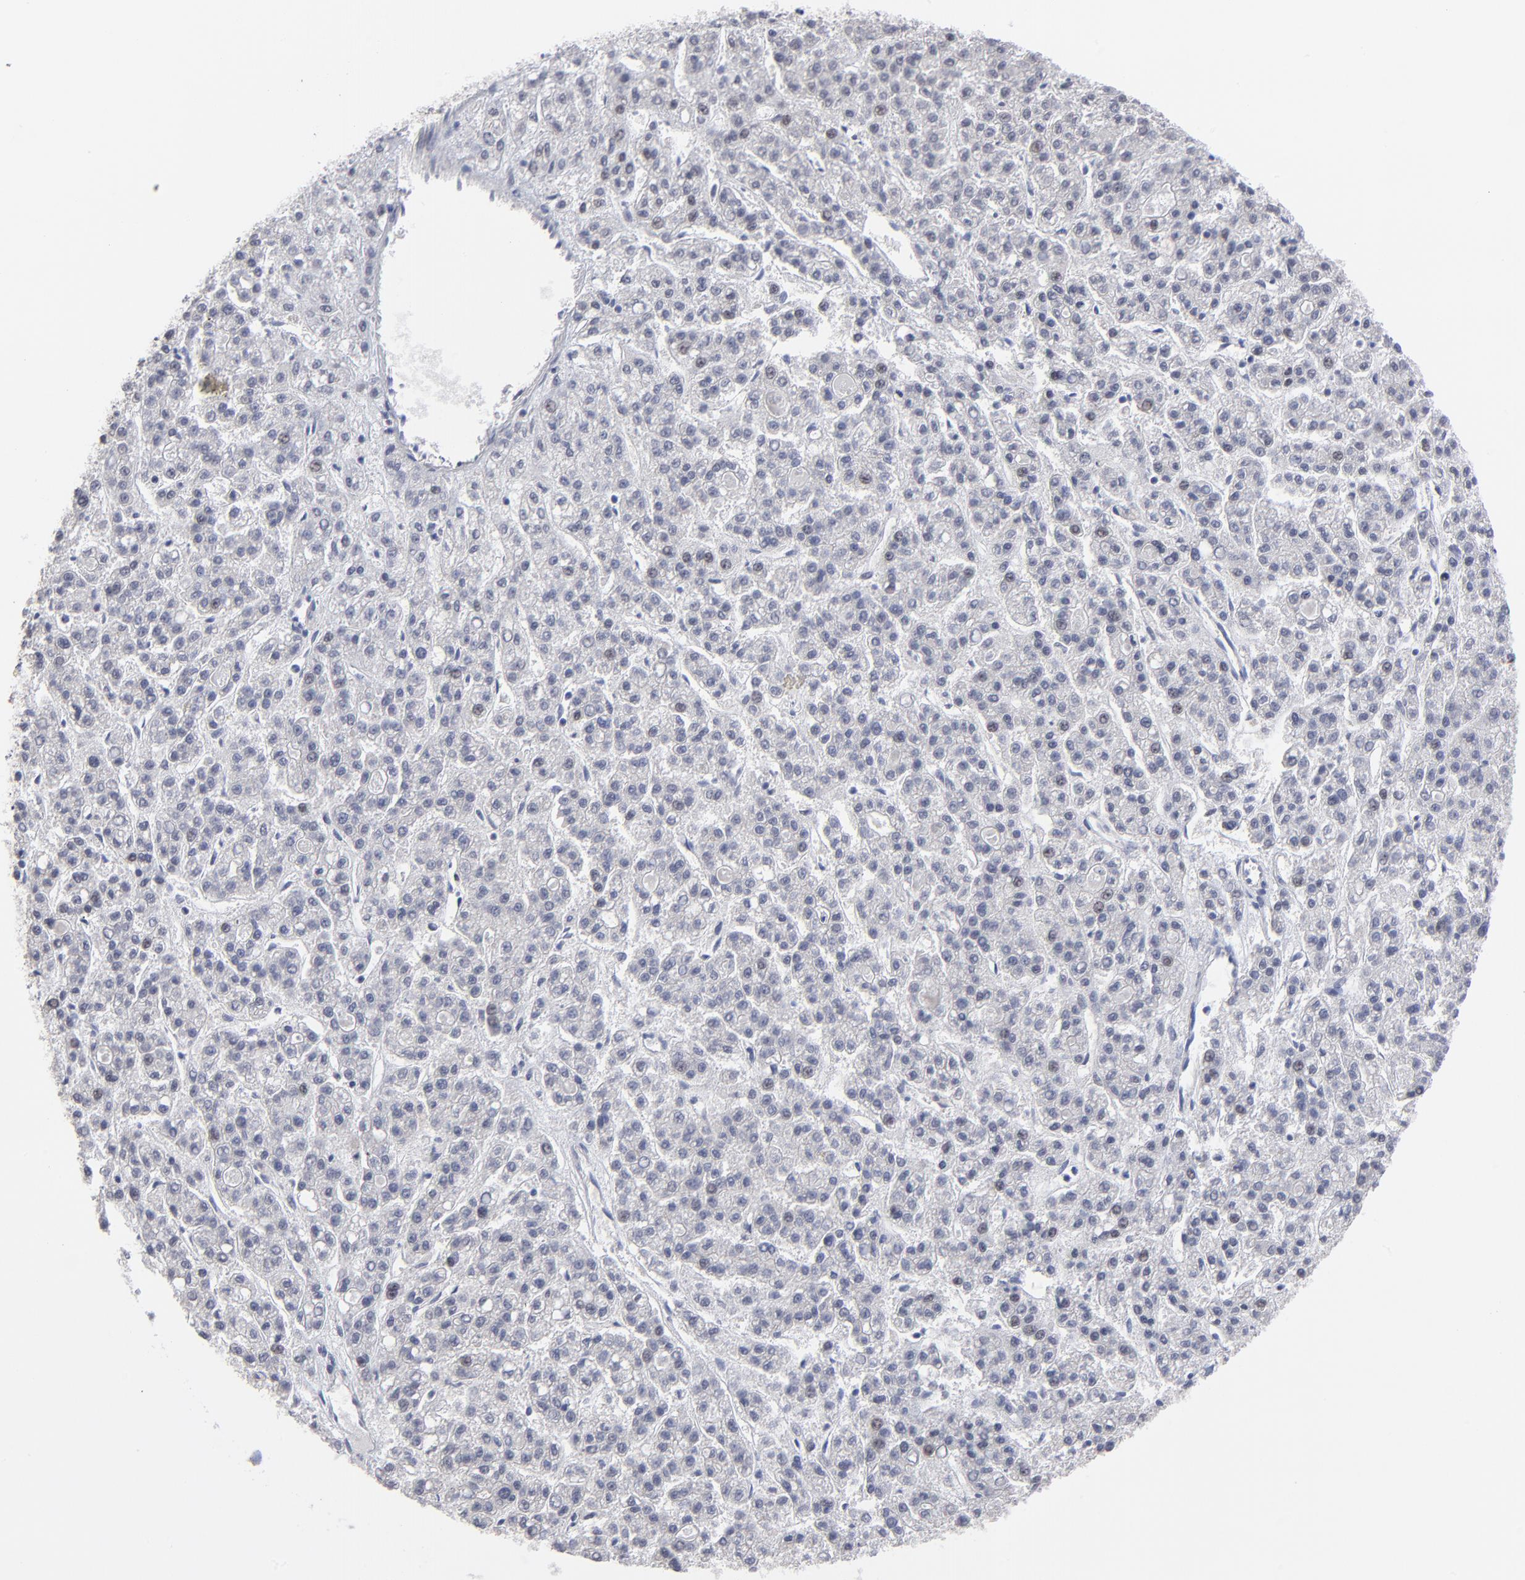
{"staining": {"intensity": "negative", "quantity": "none", "location": "none"}, "tissue": "liver cancer", "cell_type": "Tumor cells", "image_type": "cancer", "snomed": [{"axis": "morphology", "description": "Carcinoma, Hepatocellular, NOS"}, {"axis": "topography", "description": "Liver"}], "caption": "Tumor cells show no significant positivity in liver cancer (hepatocellular carcinoma).", "gene": "FBXO8", "patient": {"sex": "male", "age": 70}}